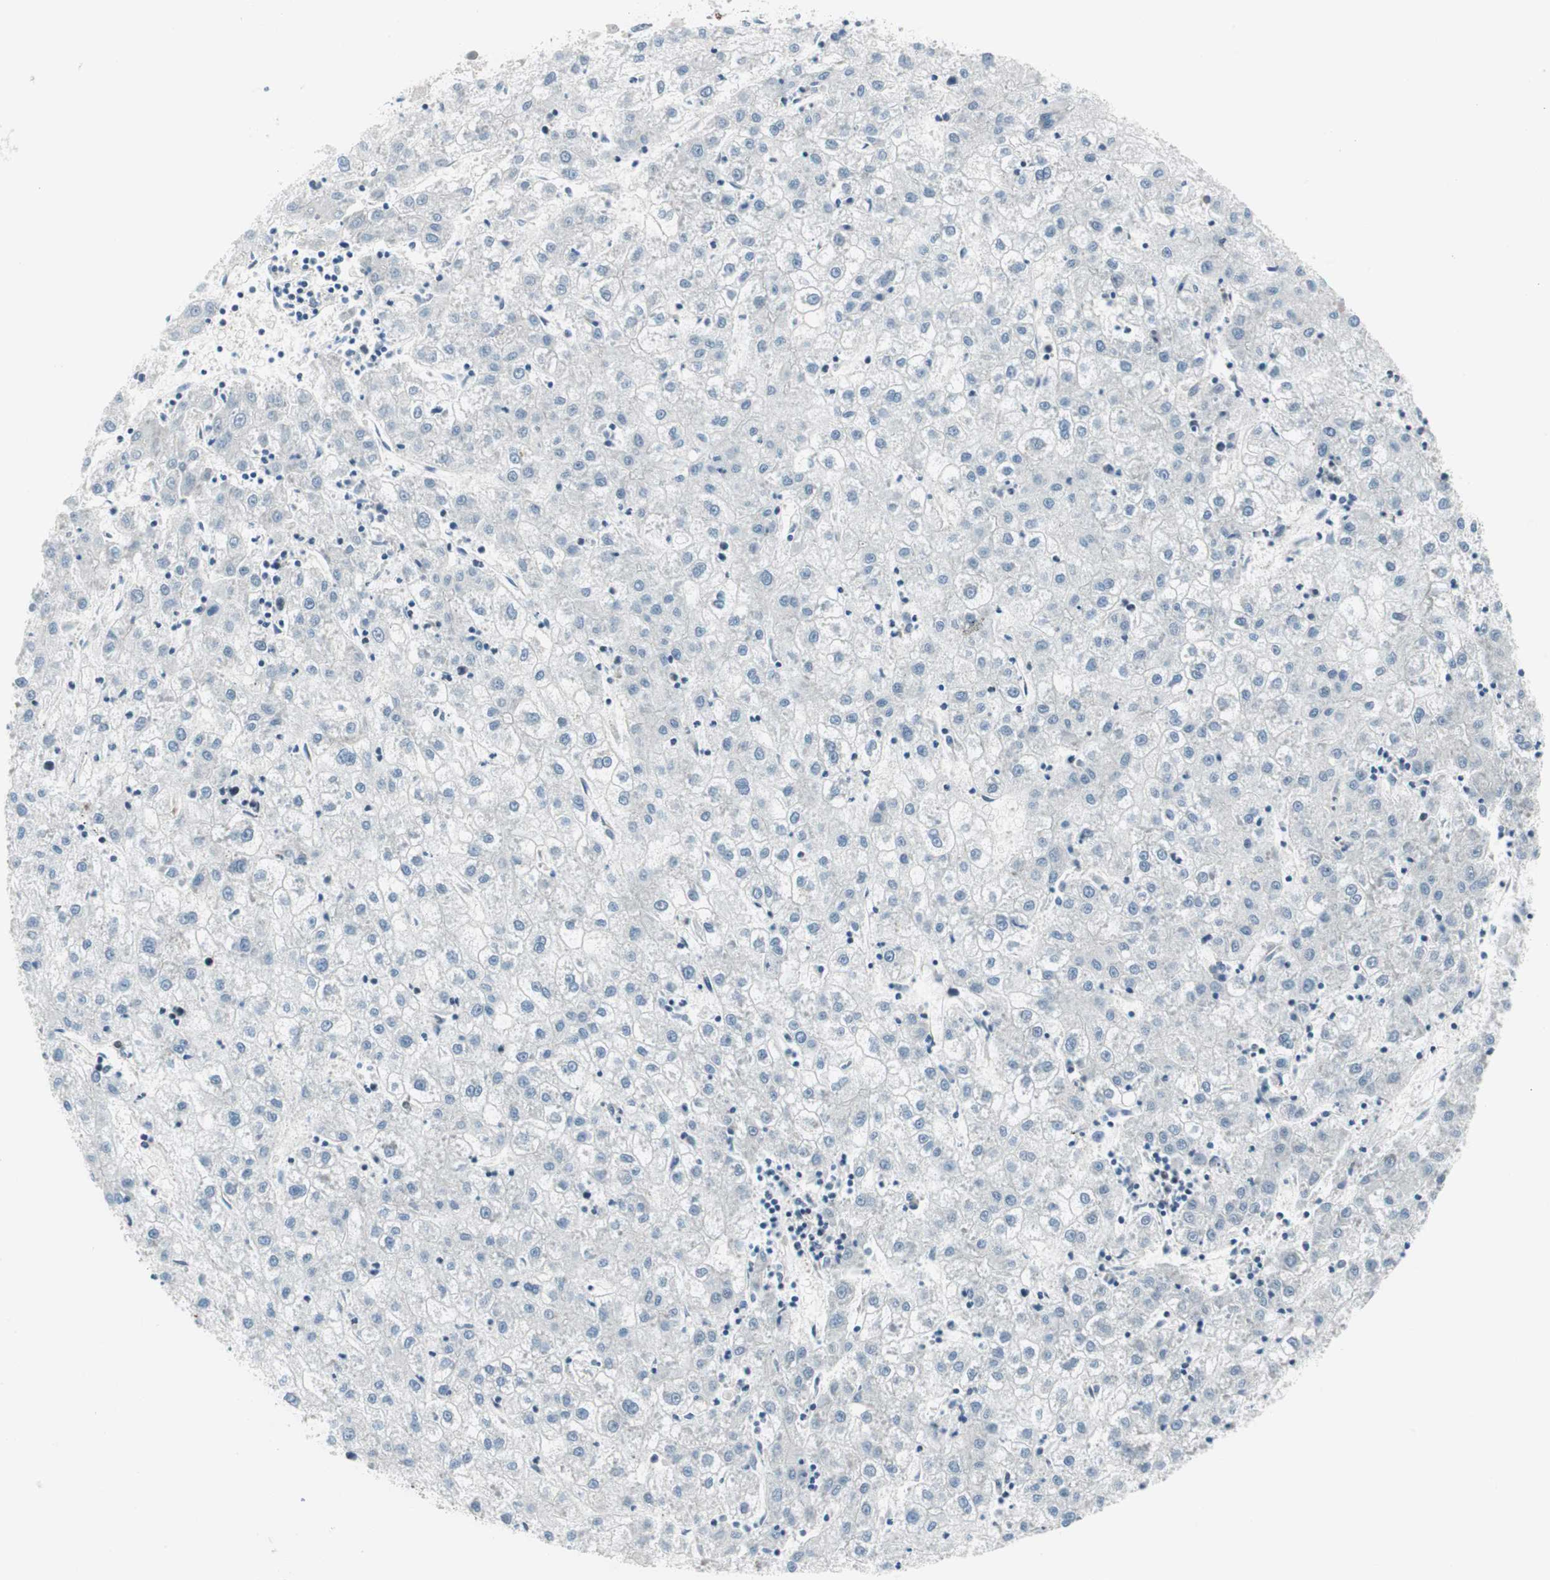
{"staining": {"intensity": "negative", "quantity": "none", "location": "none"}, "tissue": "liver cancer", "cell_type": "Tumor cells", "image_type": "cancer", "snomed": [{"axis": "morphology", "description": "Carcinoma, Hepatocellular, NOS"}, {"axis": "topography", "description": "Liver"}], "caption": "The image exhibits no significant positivity in tumor cells of liver cancer (hepatocellular carcinoma). (DAB immunohistochemistry with hematoxylin counter stain).", "gene": "RGS10", "patient": {"sex": "male", "age": 72}}